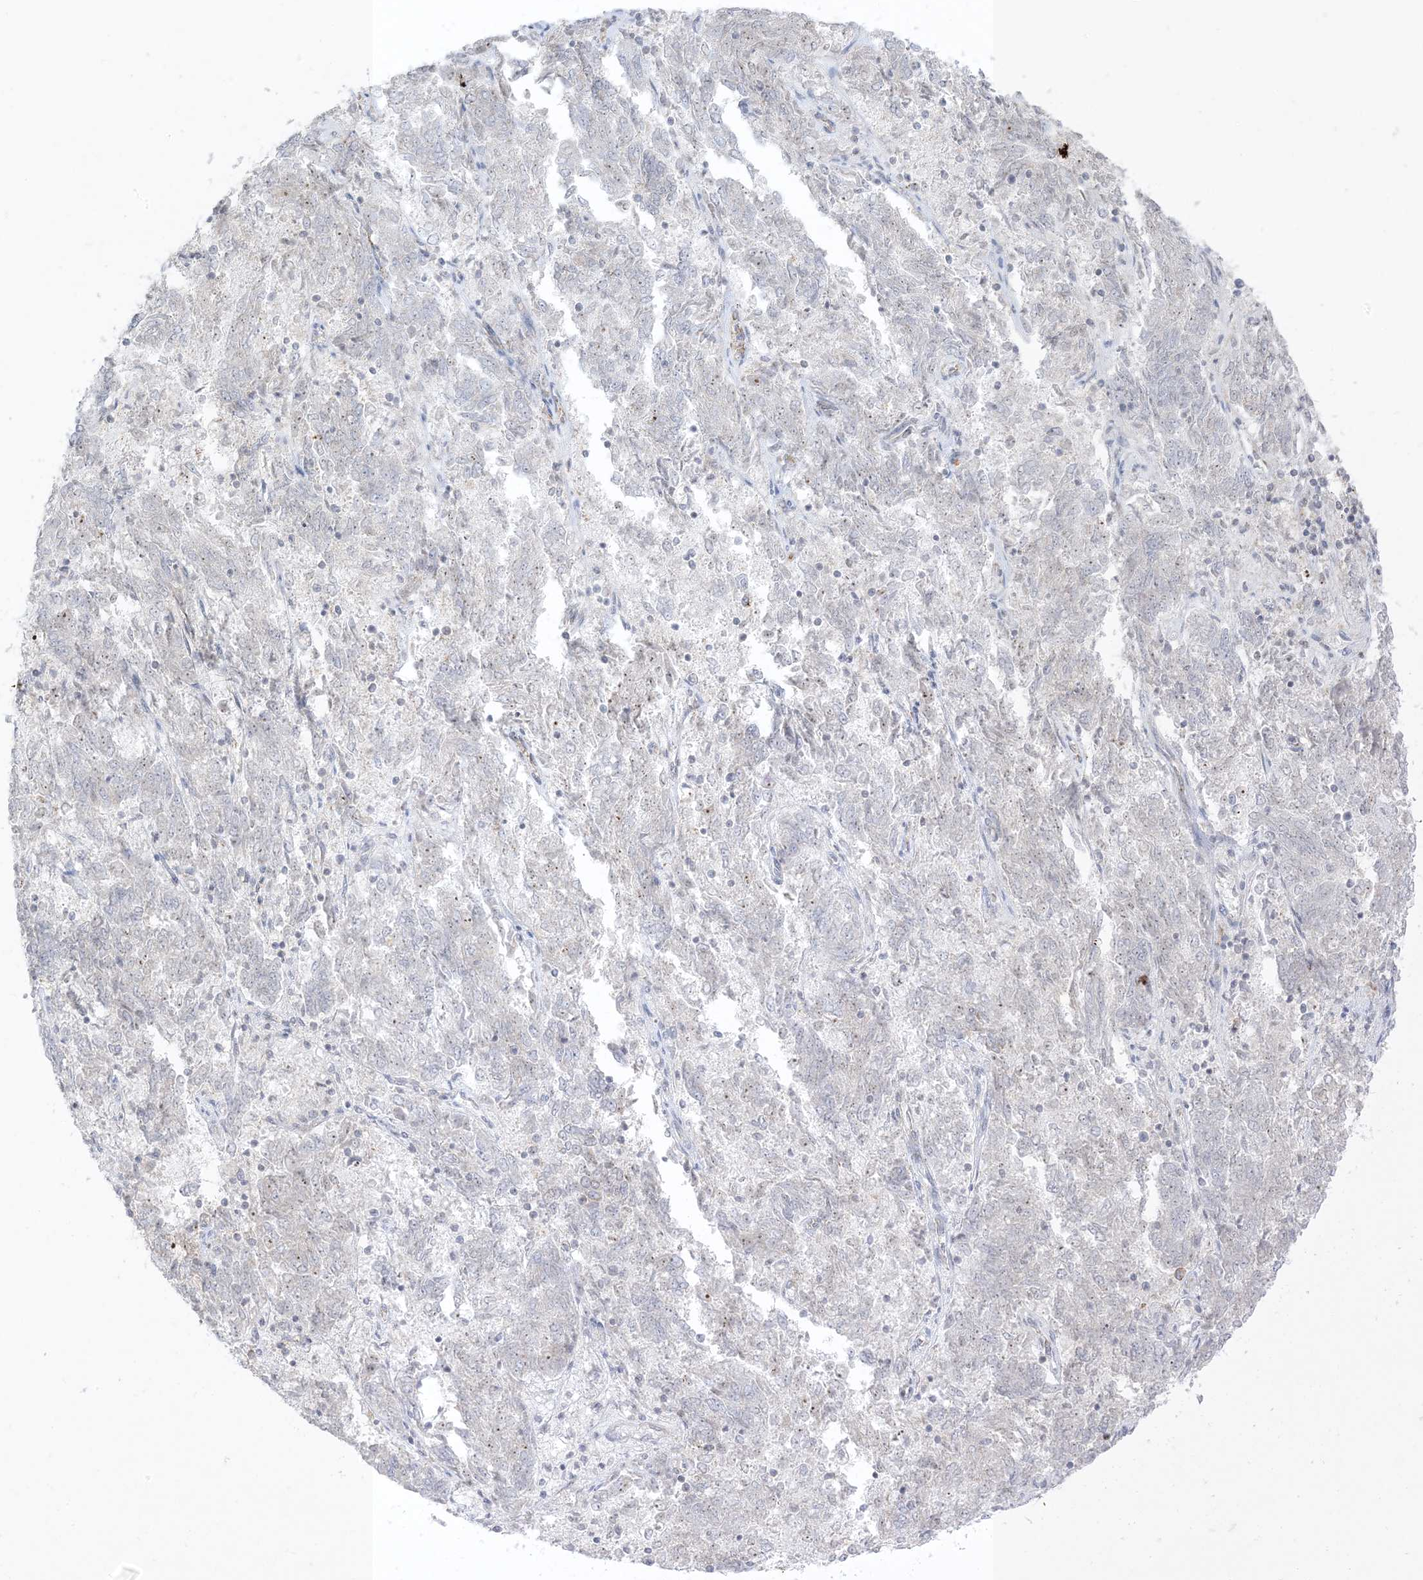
{"staining": {"intensity": "negative", "quantity": "none", "location": "none"}, "tissue": "endometrial cancer", "cell_type": "Tumor cells", "image_type": "cancer", "snomed": [{"axis": "morphology", "description": "Adenocarcinoma, NOS"}, {"axis": "topography", "description": "Endometrium"}], "caption": "The IHC photomicrograph has no significant positivity in tumor cells of endometrial cancer tissue.", "gene": "RAC1", "patient": {"sex": "female", "age": 80}}